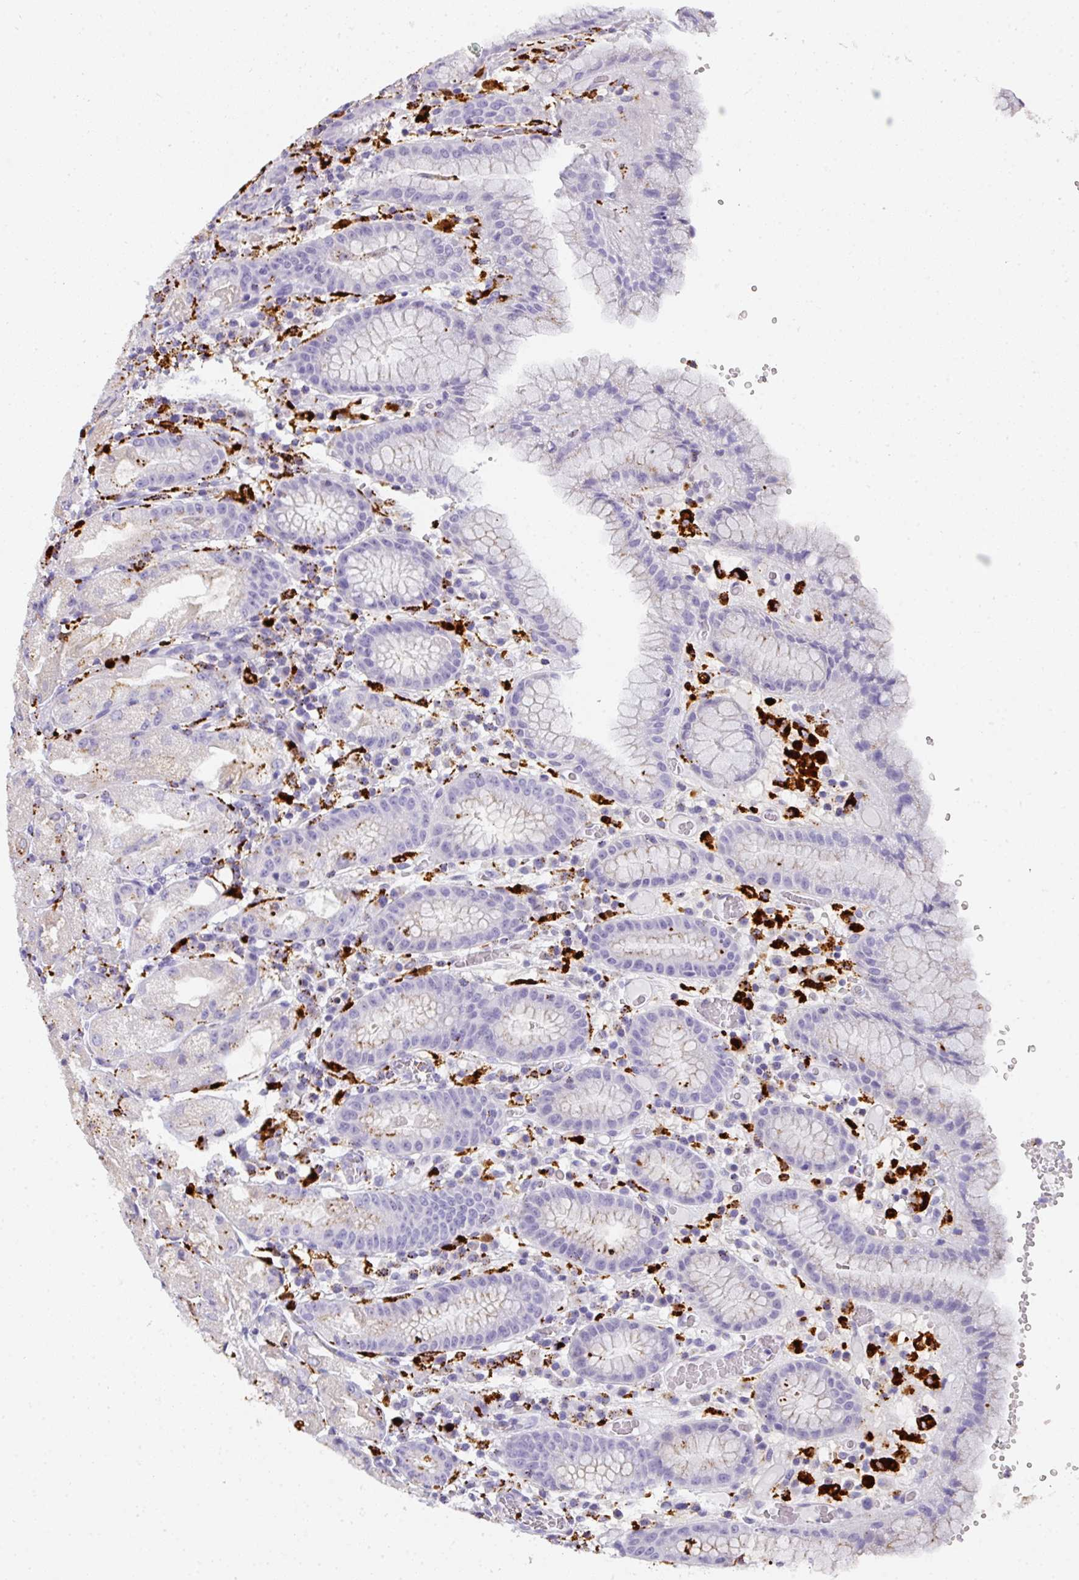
{"staining": {"intensity": "moderate", "quantity": "25%-75%", "location": "cytoplasmic/membranous"}, "tissue": "stomach", "cell_type": "Glandular cells", "image_type": "normal", "snomed": [{"axis": "morphology", "description": "Normal tissue, NOS"}, {"axis": "topography", "description": "Stomach, upper"}], "caption": "This image demonstrates unremarkable stomach stained with IHC to label a protein in brown. The cytoplasmic/membranous of glandular cells show moderate positivity for the protein. Nuclei are counter-stained blue.", "gene": "MMACHC", "patient": {"sex": "male", "age": 52}}